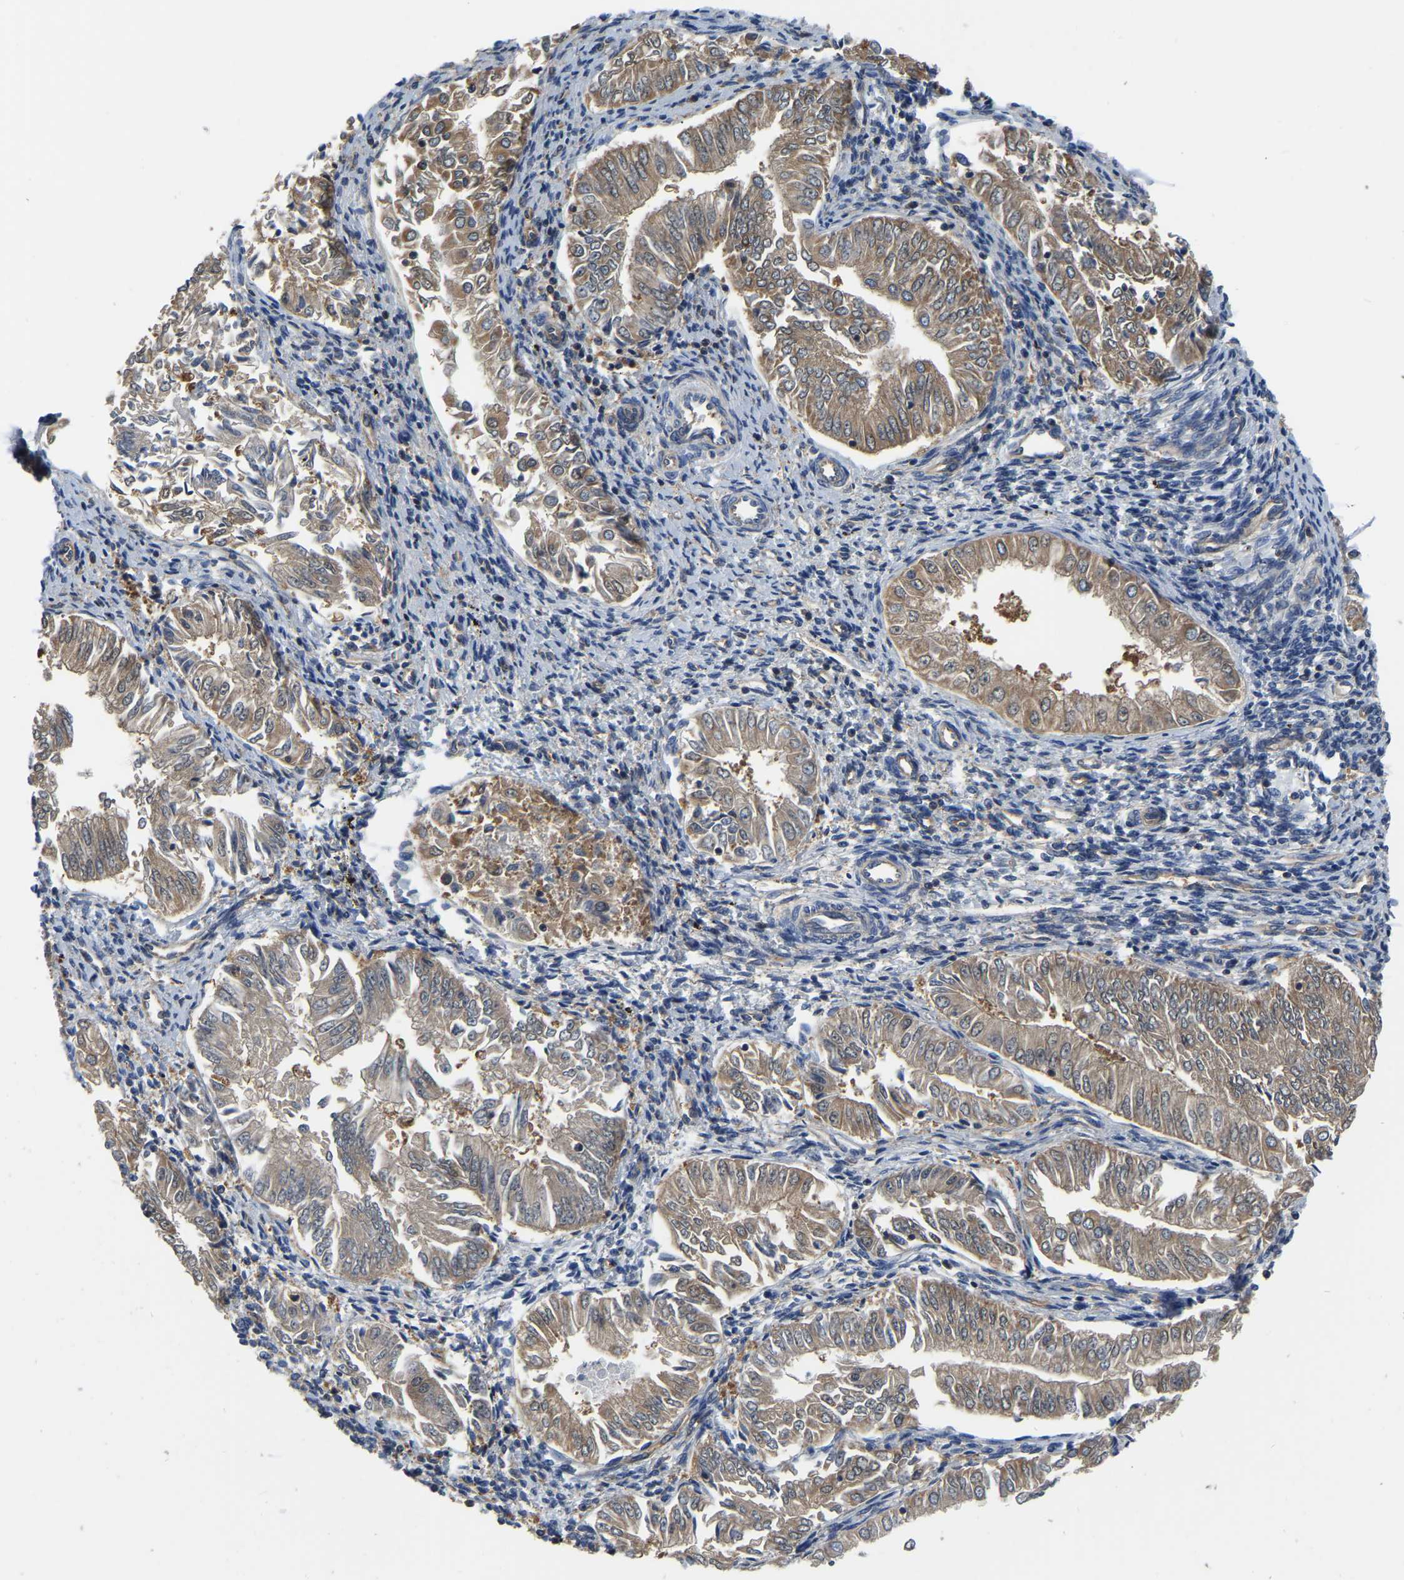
{"staining": {"intensity": "moderate", "quantity": ">75%", "location": "cytoplasmic/membranous"}, "tissue": "endometrial cancer", "cell_type": "Tumor cells", "image_type": "cancer", "snomed": [{"axis": "morphology", "description": "Adenocarcinoma, NOS"}, {"axis": "topography", "description": "Endometrium"}], "caption": "A micrograph of human adenocarcinoma (endometrial) stained for a protein displays moderate cytoplasmic/membranous brown staining in tumor cells.", "gene": "GARS1", "patient": {"sex": "female", "age": 53}}